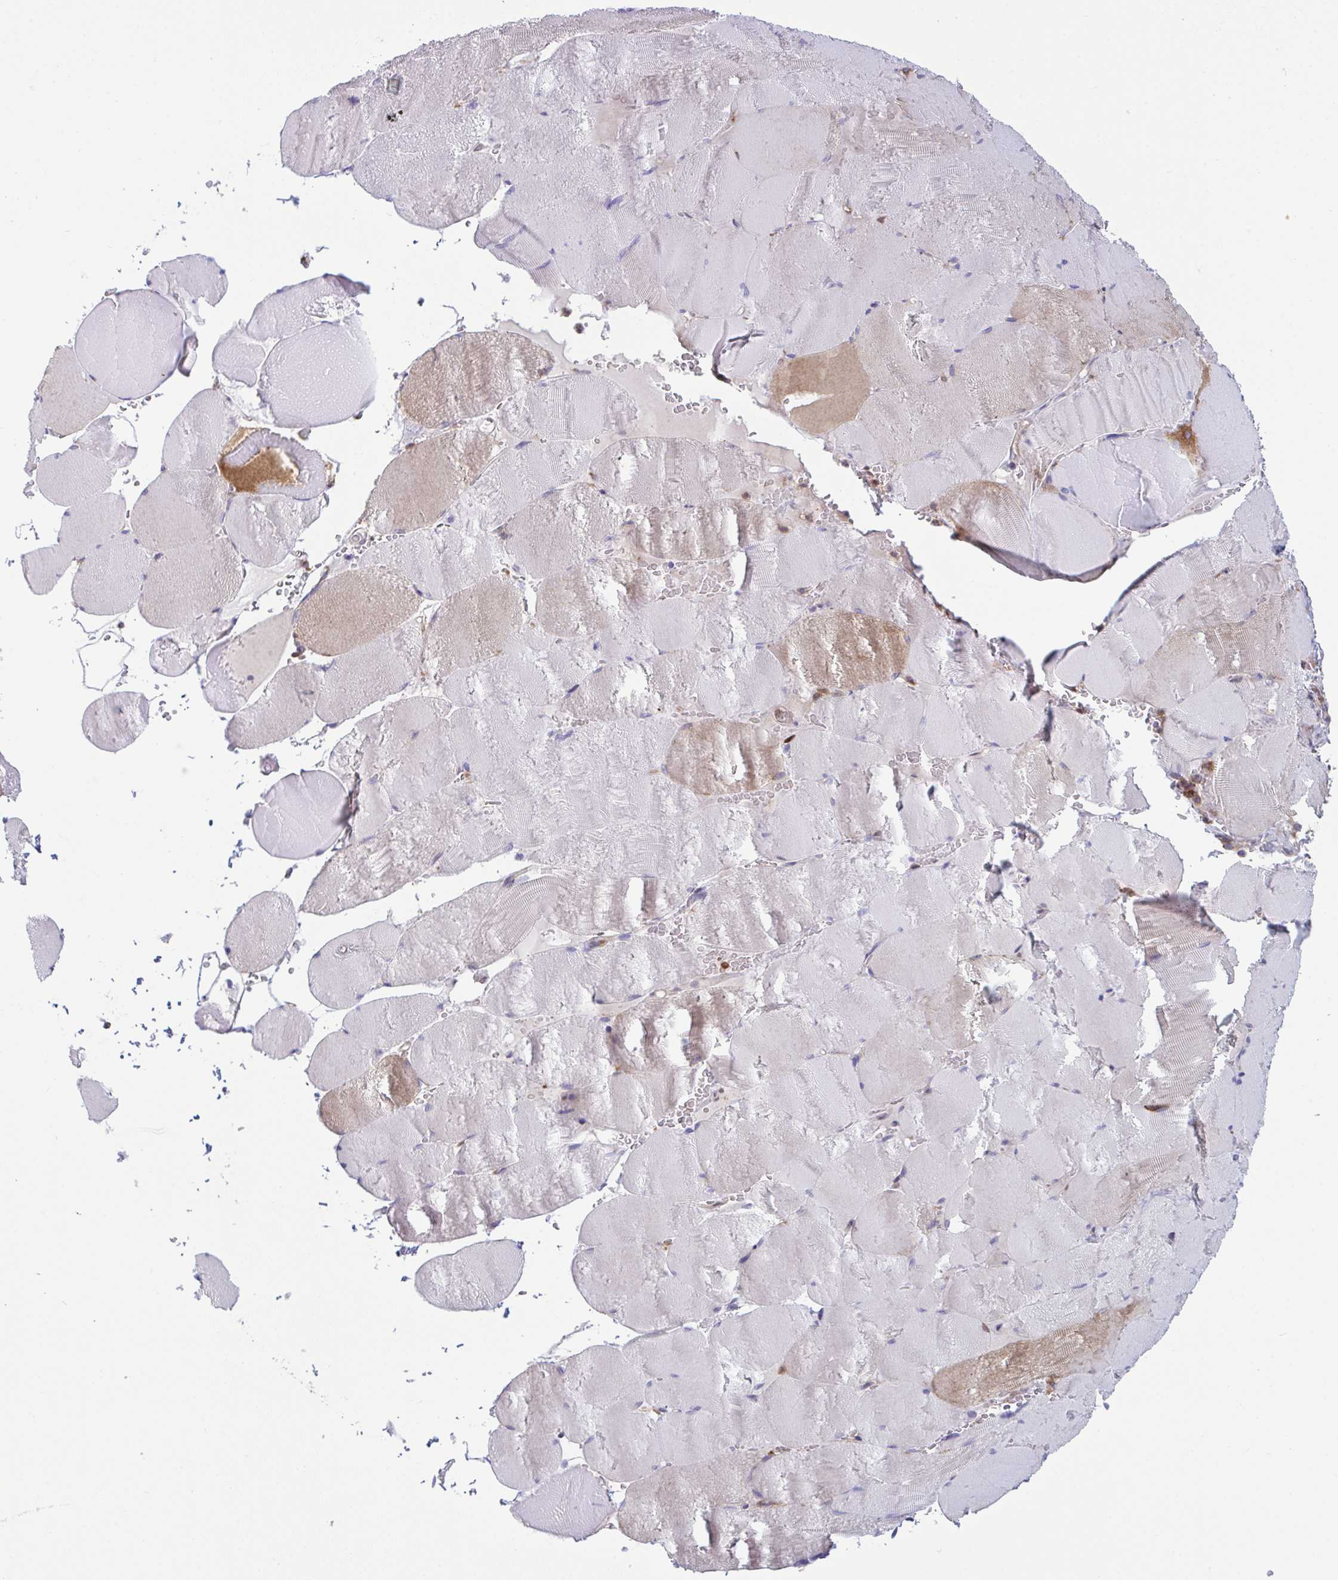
{"staining": {"intensity": "weak", "quantity": "<25%", "location": "cytoplasmic/membranous"}, "tissue": "skeletal muscle", "cell_type": "Myocytes", "image_type": "normal", "snomed": [{"axis": "morphology", "description": "Normal tissue, NOS"}, {"axis": "topography", "description": "Skeletal muscle"}, {"axis": "topography", "description": "Head-Neck"}], "caption": "High magnification brightfield microscopy of normal skeletal muscle stained with DAB (3,3'-diaminobenzidine) (brown) and counterstained with hematoxylin (blue): myocytes show no significant expression.", "gene": "TSC22D3", "patient": {"sex": "male", "age": 66}}